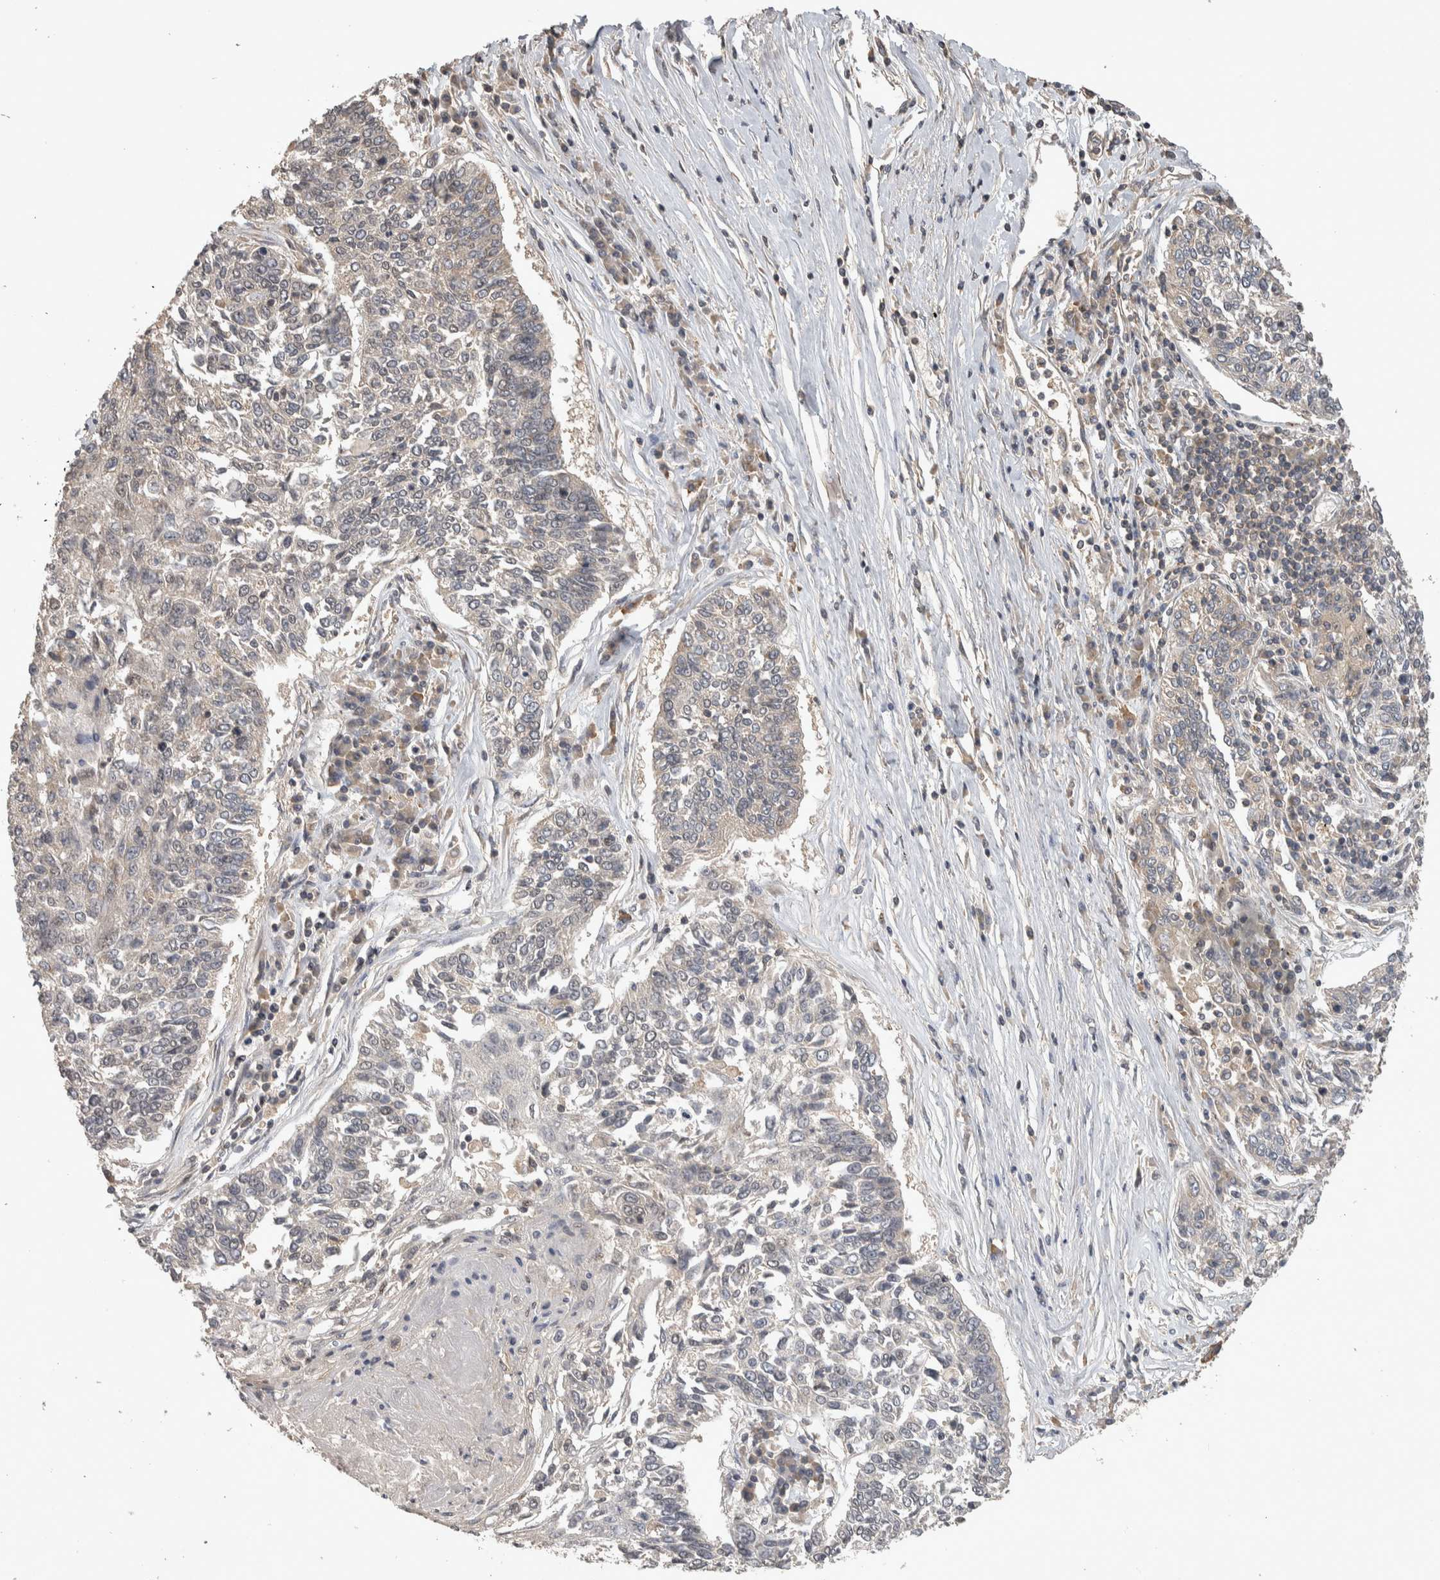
{"staining": {"intensity": "negative", "quantity": "none", "location": "none"}, "tissue": "lung cancer", "cell_type": "Tumor cells", "image_type": "cancer", "snomed": [{"axis": "morphology", "description": "Normal tissue, NOS"}, {"axis": "morphology", "description": "Squamous cell carcinoma, NOS"}, {"axis": "topography", "description": "Cartilage tissue"}, {"axis": "topography", "description": "Bronchus"}, {"axis": "topography", "description": "Lung"}], "caption": "Micrograph shows no protein expression in tumor cells of squamous cell carcinoma (lung) tissue.", "gene": "IFRD1", "patient": {"sex": "female", "age": 49}}